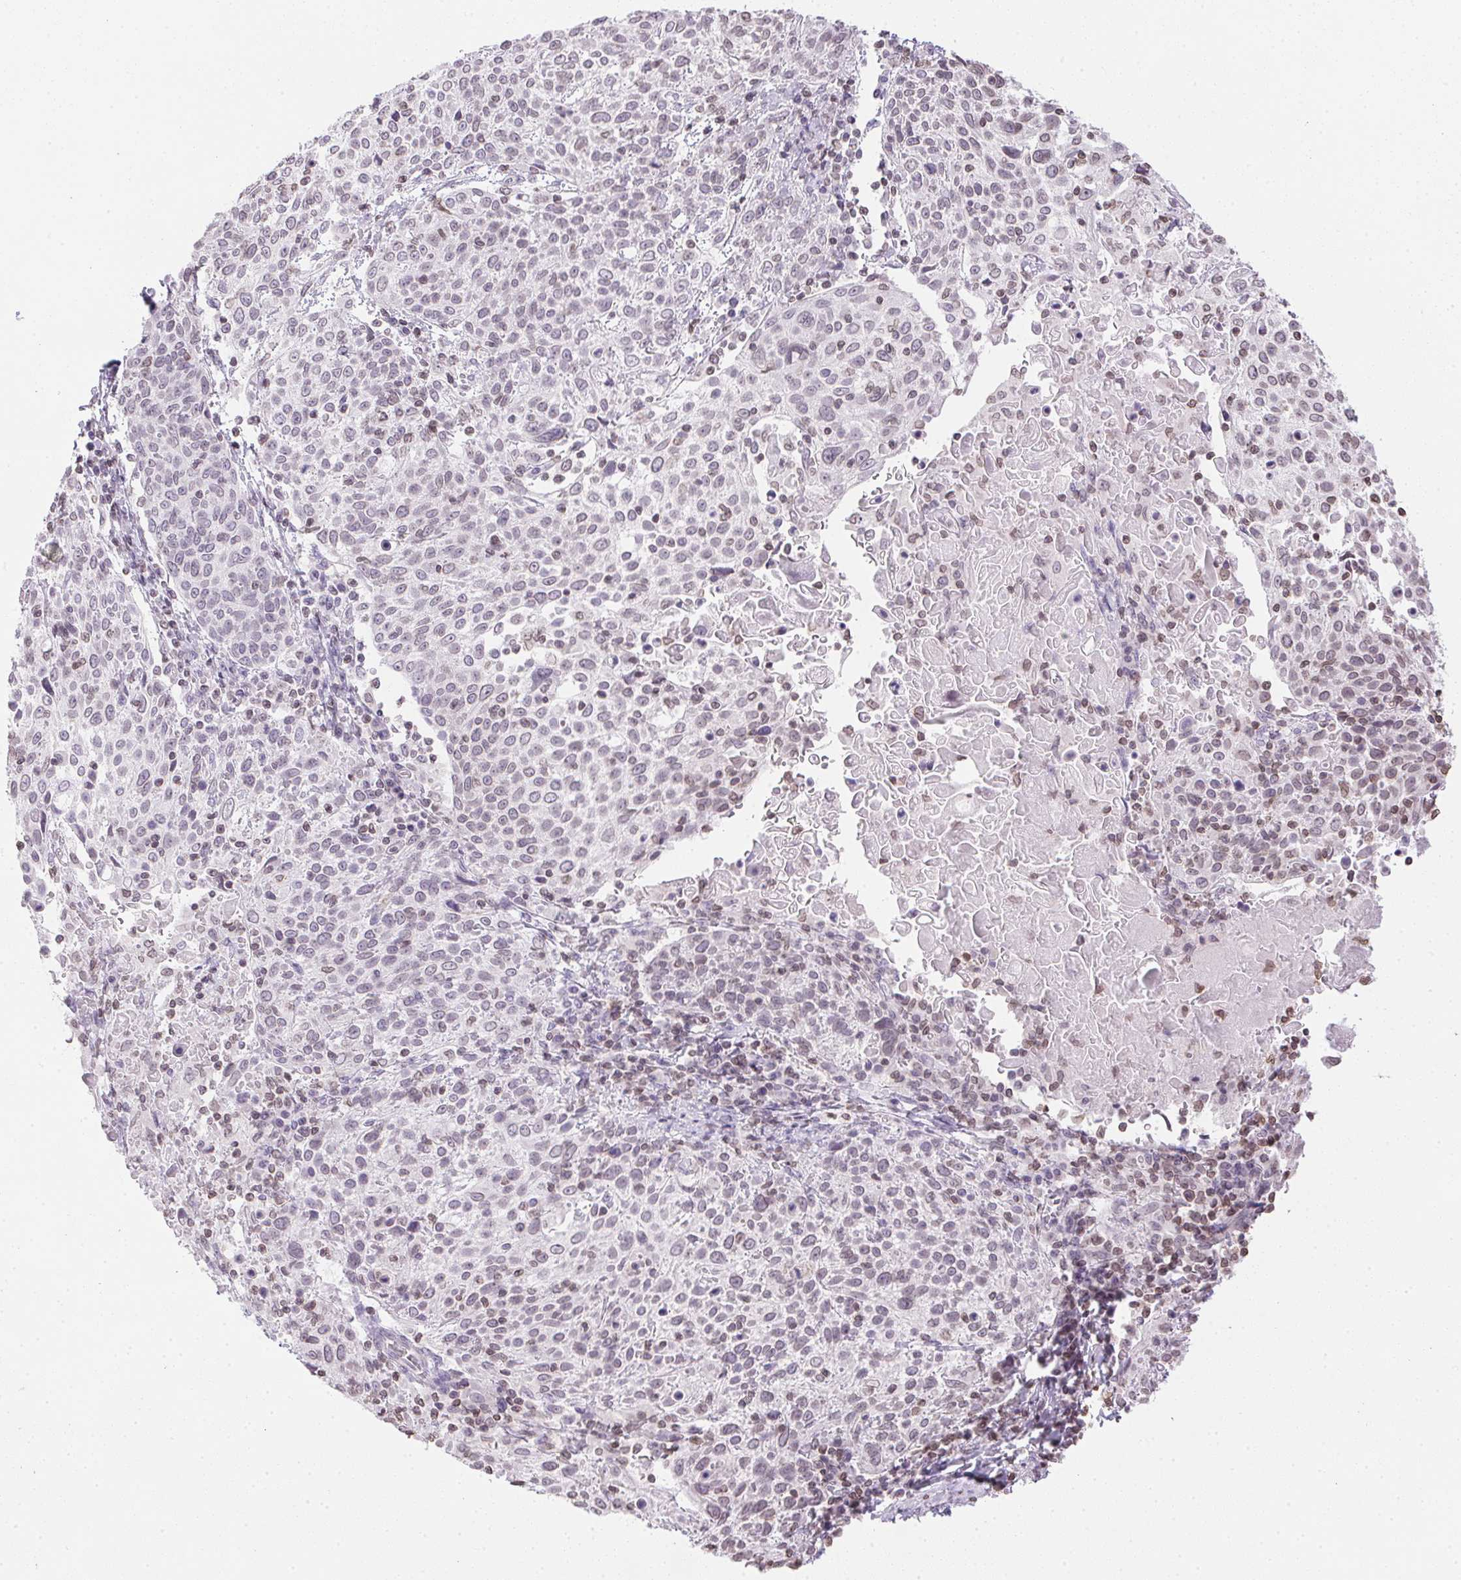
{"staining": {"intensity": "weak", "quantity": "<25%", "location": "nuclear"}, "tissue": "cervical cancer", "cell_type": "Tumor cells", "image_type": "cancer", "snomed": [{"axis": "morphology", "description": "Squamous cell carcinoma, NOS"}, {"axis": "topography", "description": "Cervix"}], "caption": "Immunohistochemistry histopathology image of neoplastic tissue: human cervical cancer (squamous cell carcinoma) stained with DAB (3,3'-diaminobenzidine) shows no significant protein positivity in tumor cells.", "gene": "PRL", "patient": {"sex": "female", "age": 61}}